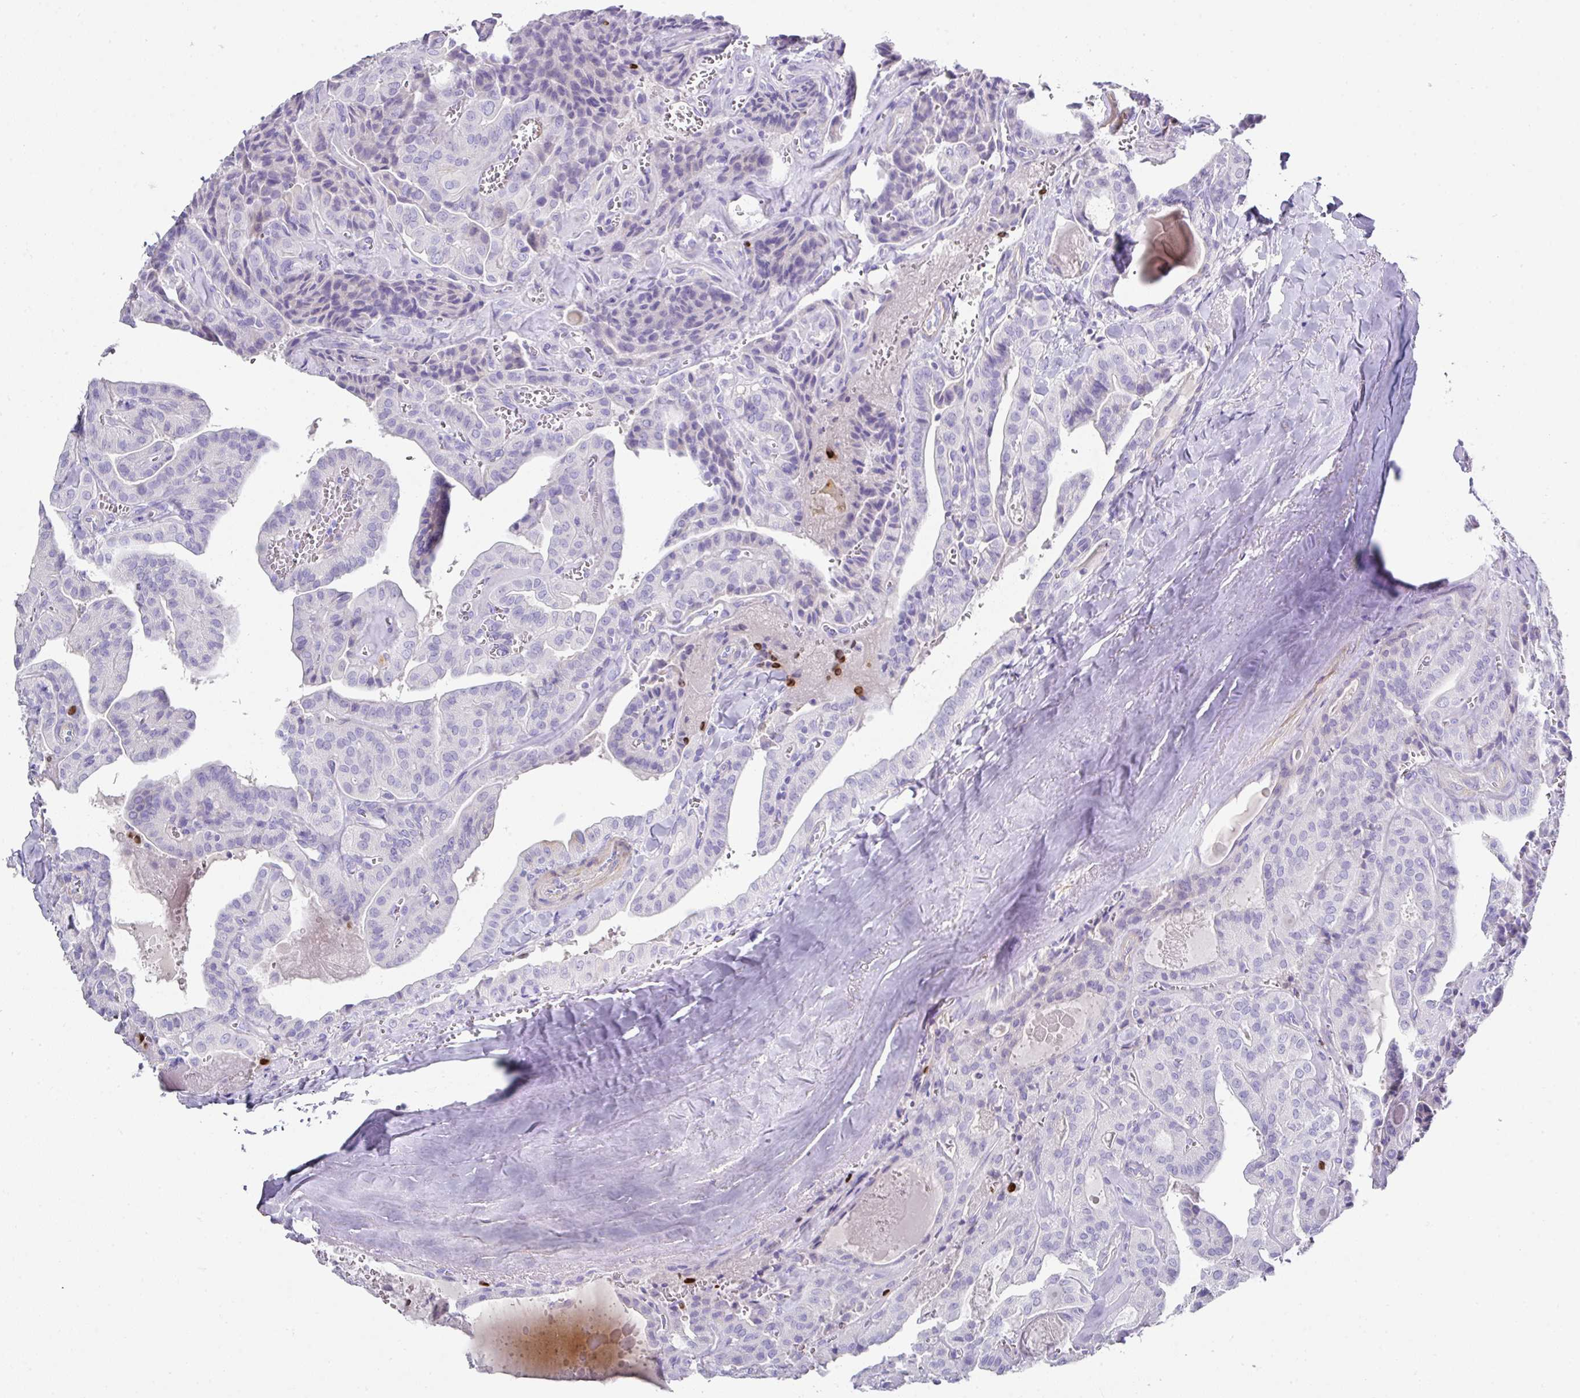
{"staining": {"intensity": "negative", "quantity": "none", "location": "none"}, "tissue": "thyroid cancer", "cell_type": "Tumor cells", "image_type": "cancer", "snomed": [{"axis": "morphology", "description": "Papillary adenocarcinoma, NOS"}, {"axis": "topography", "description": "Thyroid gland"}], "caption": "Histopathology image shows no protein positivity in tumor cells of thyroid cancer (papillary adenocarcinoma) tissue. (DAB (3,3'-diaminobenzidine) immunohistochemistry (IHC), high magnification).", "gene": "TARM1", "patient": {"sex": "male", "age": 52}}